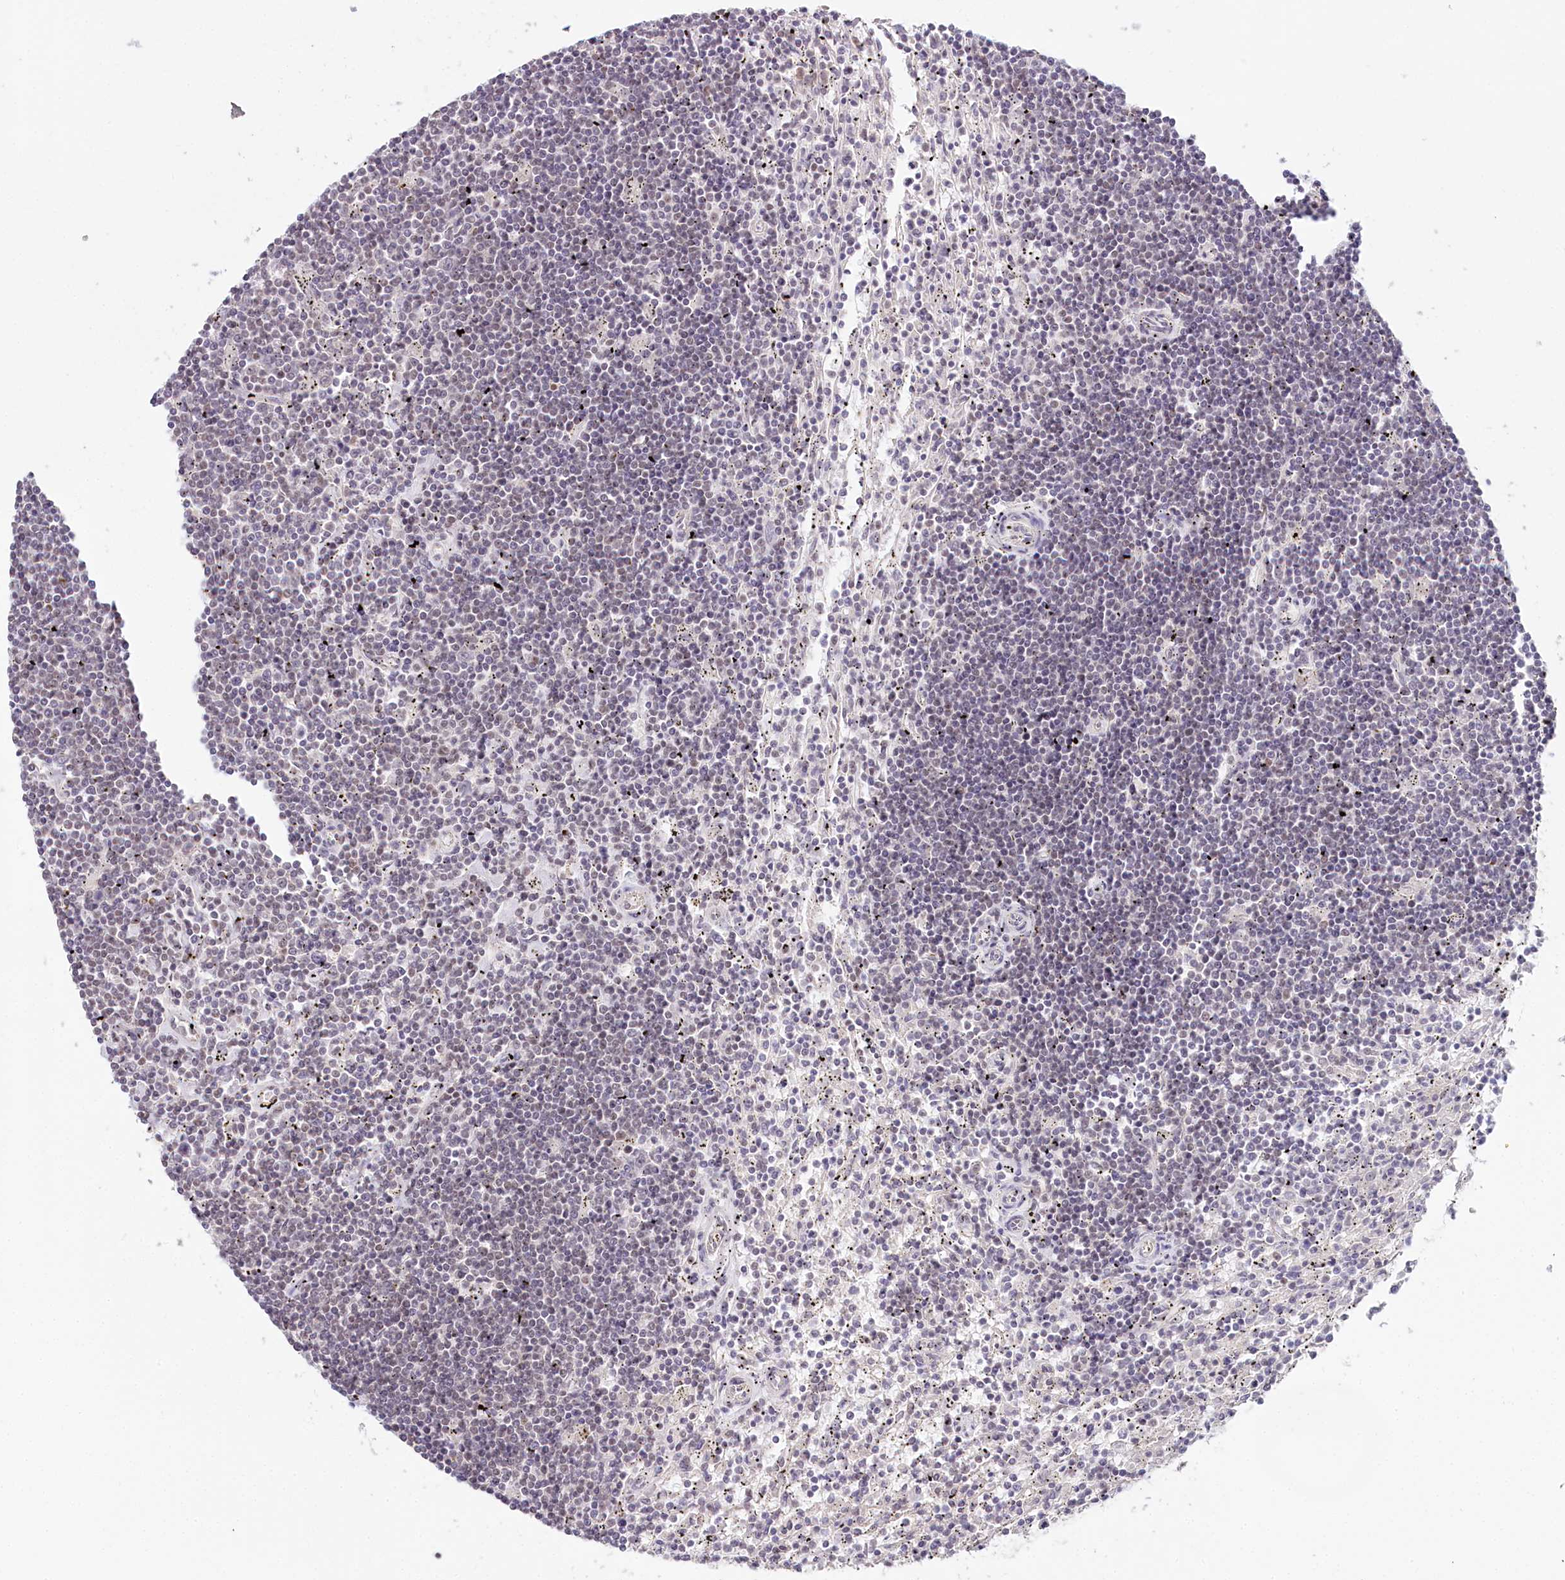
{"staining": {"intensity": "negative", "quantity": "none", "location": "none"}, "tissue": "lymphoma", "cell_type": "Tumor cells", "image_type": "cancer", "snomed": [{"axis": "morphology", "description": "Malignant lymphoma, non-Hodgkin's type, Low grade"}, {"axis": "topography", "description": "Spleen"}], "caption": "Photomicrograph shows no protein positivity in tumor cells of low-grade malignant lymphoma, non-Hodgkin's type tissue.", "gene": "AMTN", "patient": {"sex": "male", "age": 76}}